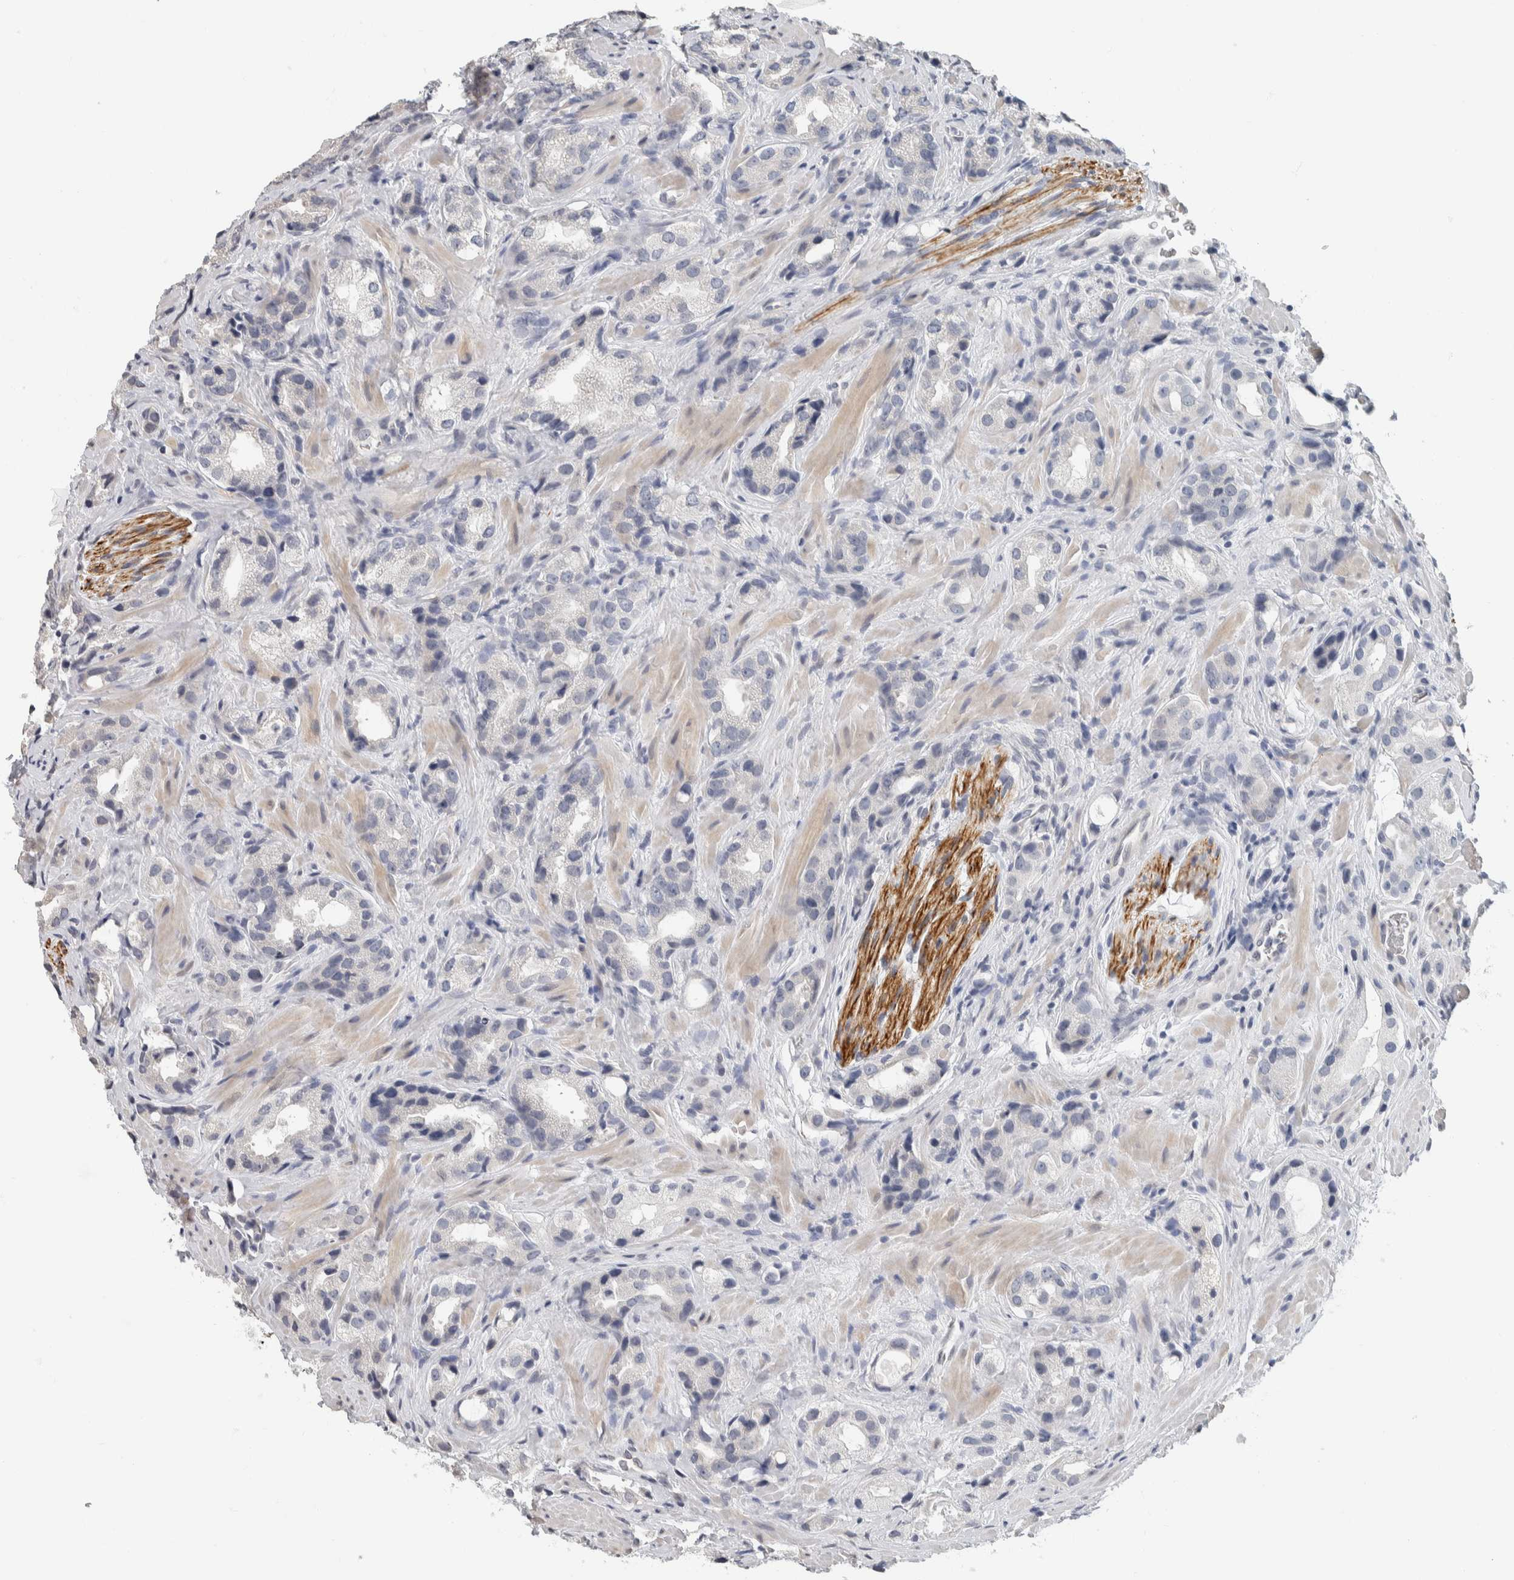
{"staining": {"intensity": "negative", "quantity": "none", "location": "none"}, "tissue": "prostate cancer", "cell_type": "Tumor cells", "image_type": "cancer", "snomed": [{"axis": "morphology", "description": "Adenocarcinoma, High grade"}, {"axis": "topography", "description": "Prostate"}], "caption": "This is an immunohistochemistry (IHC) histopathology image of prostate cancer (adenocarcinoma (high-grade)). There is no positivity in tumor cells.", "gene": "NEFM", "patient": {"sex": "male", "age": 63}}